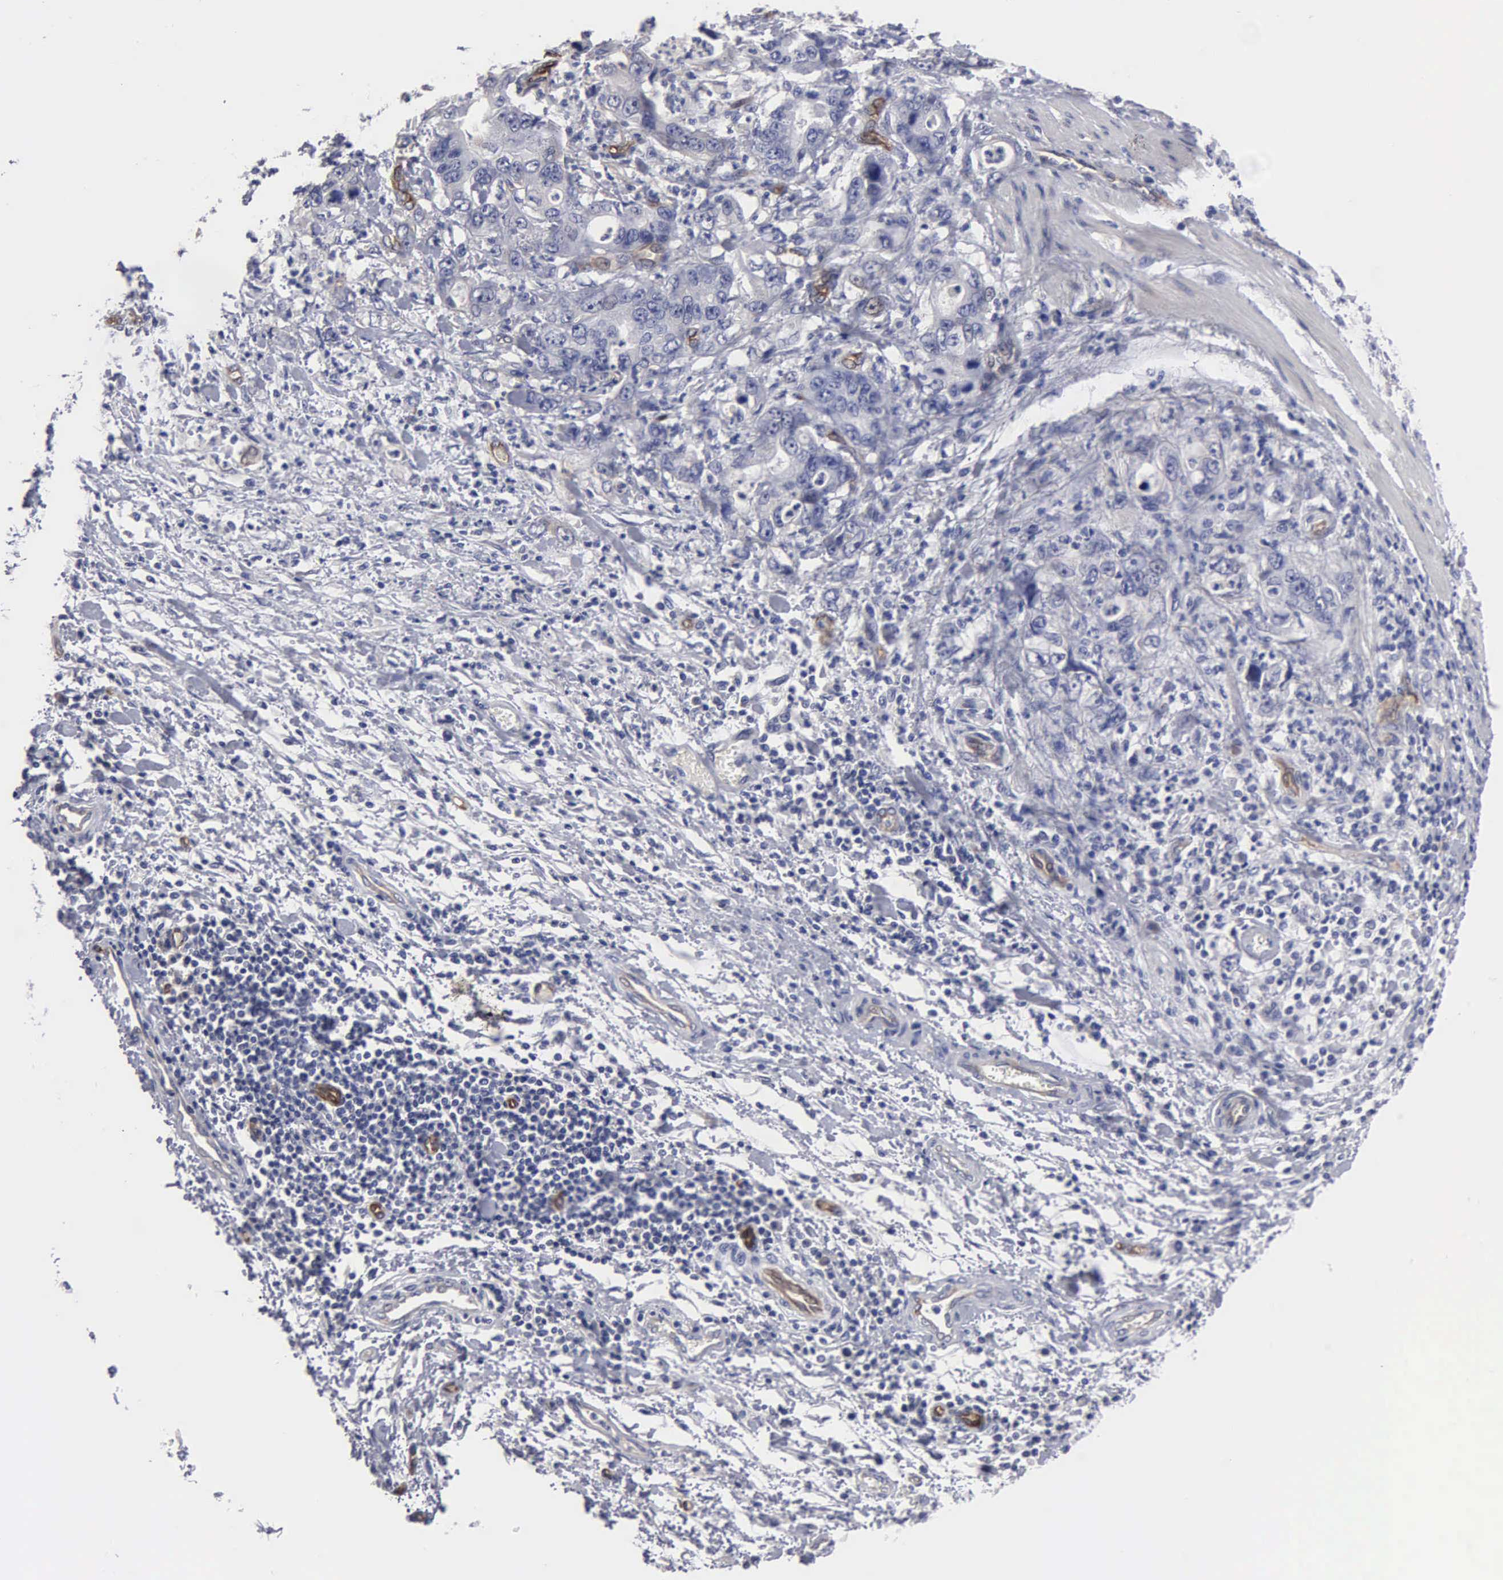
{"staining": {"intensity": "weak", "quantity": "<25%", "location": "cytoplasmic/membranous"}, "tissue": "stomach cancer", "cell_type": "Tumor cells", "image_type": "cancer", "snomed": [{"axis": "morphology", "description": "Adenocarcinoma, NOS"}, {"axis": "topography", "description": "Pancreas"}, {"axis": "topography", "description": "Stomach, upper"}], "caption": "Tumor cells are negative for brown protein staining in stomach cancer. (DAB IHC visualized using brightfield microscopy, high magnification).", "gene": "RDX", "patient": {"sex": "male", "age": 77}}